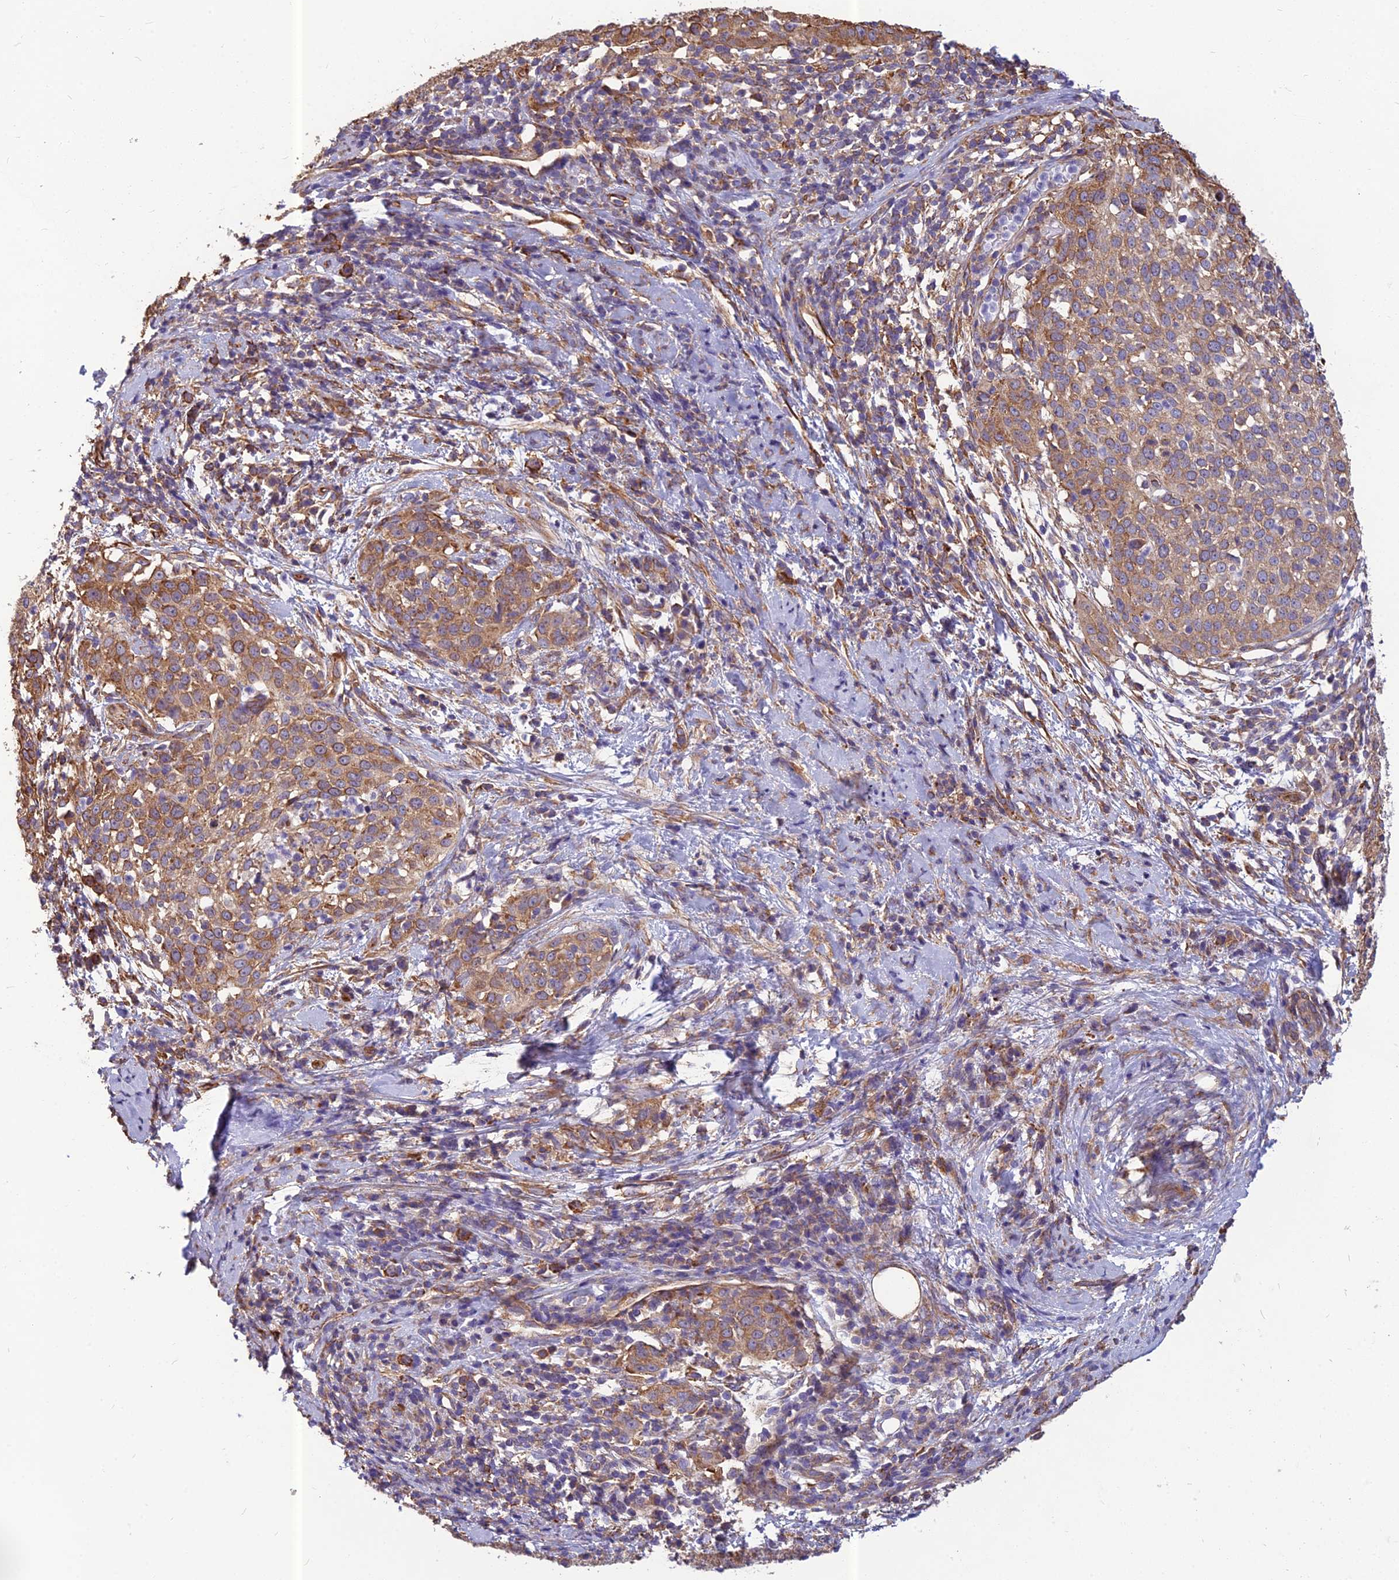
{"staining": {"intensity": "moderate", "quantity": "25%-75%", "location": "cytoplasmic/membranous"}, "tissue": "cervical cancer", "cell_type": "Tumor cells", "image_type": "cancer", "snomed": [{"axis": "morphology", "description": "Squamous cell carcinoma, NOS"}, {"axis": "topography", "description": "Cervix"}], "caption": "IHC of human cervical cancer displays medium levels of moderate cytoplasmic/membranous positivity in about 25%-75% of tumor cells.", "gene": "SPDL1", "patient": {"sex": "female", "age": 57}}